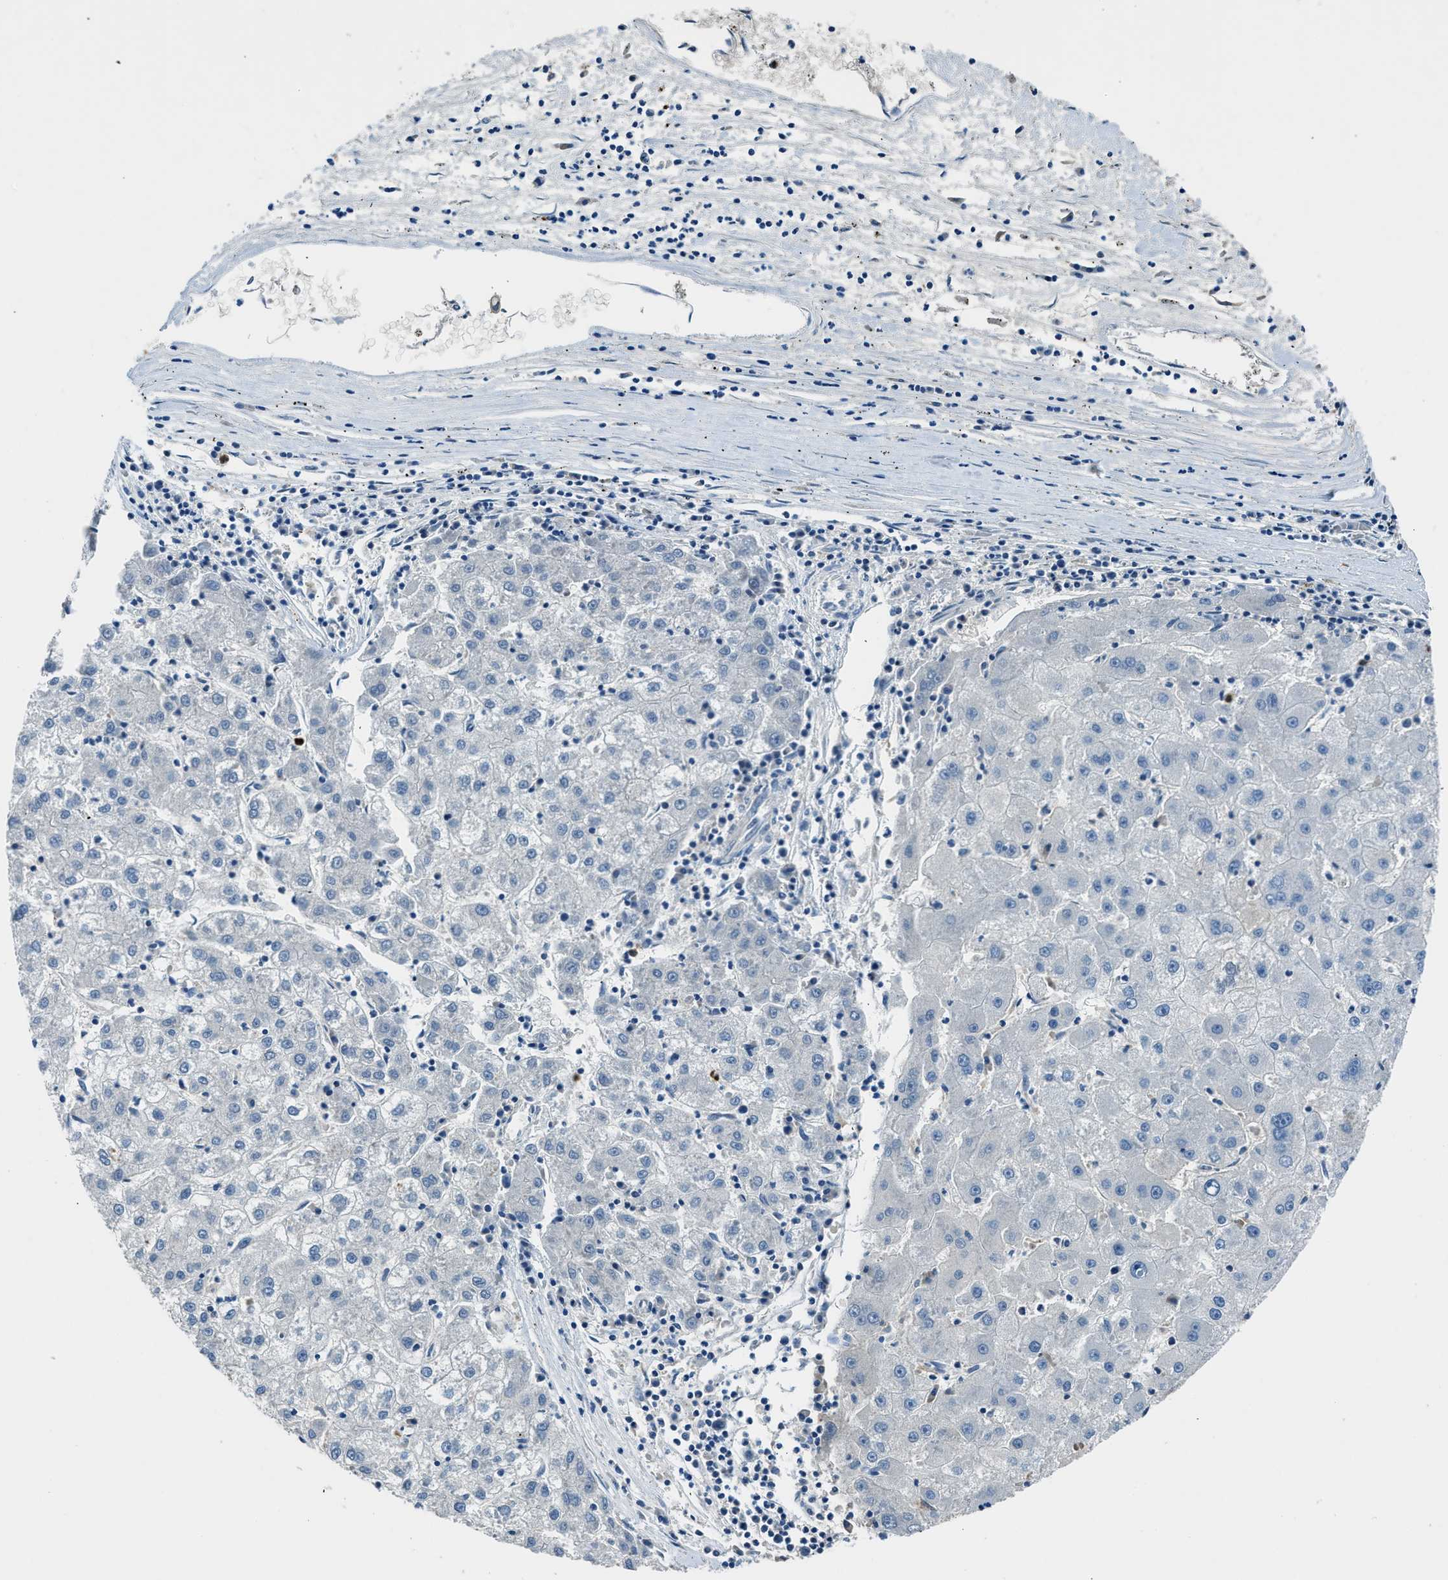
{"staining": {"intensity": "negative", "quantity": "none", "location": "none"}, "tissue": "liver cancer", "cell_type": "Tumor cells", "image_type": "cancer", "snomed": [{"axis": "morphology", "description": "Carcinoma, Hepatocellular, NOS"}, {"axis": "topography", "description": "Liver"}], "caption": "This is an immunohistochemistry image of hepatocellular carcinoma (liver). There is no staining in tumor cells.", "gene": "BMP1", "patient": {"sex": "male", "age": 72}}